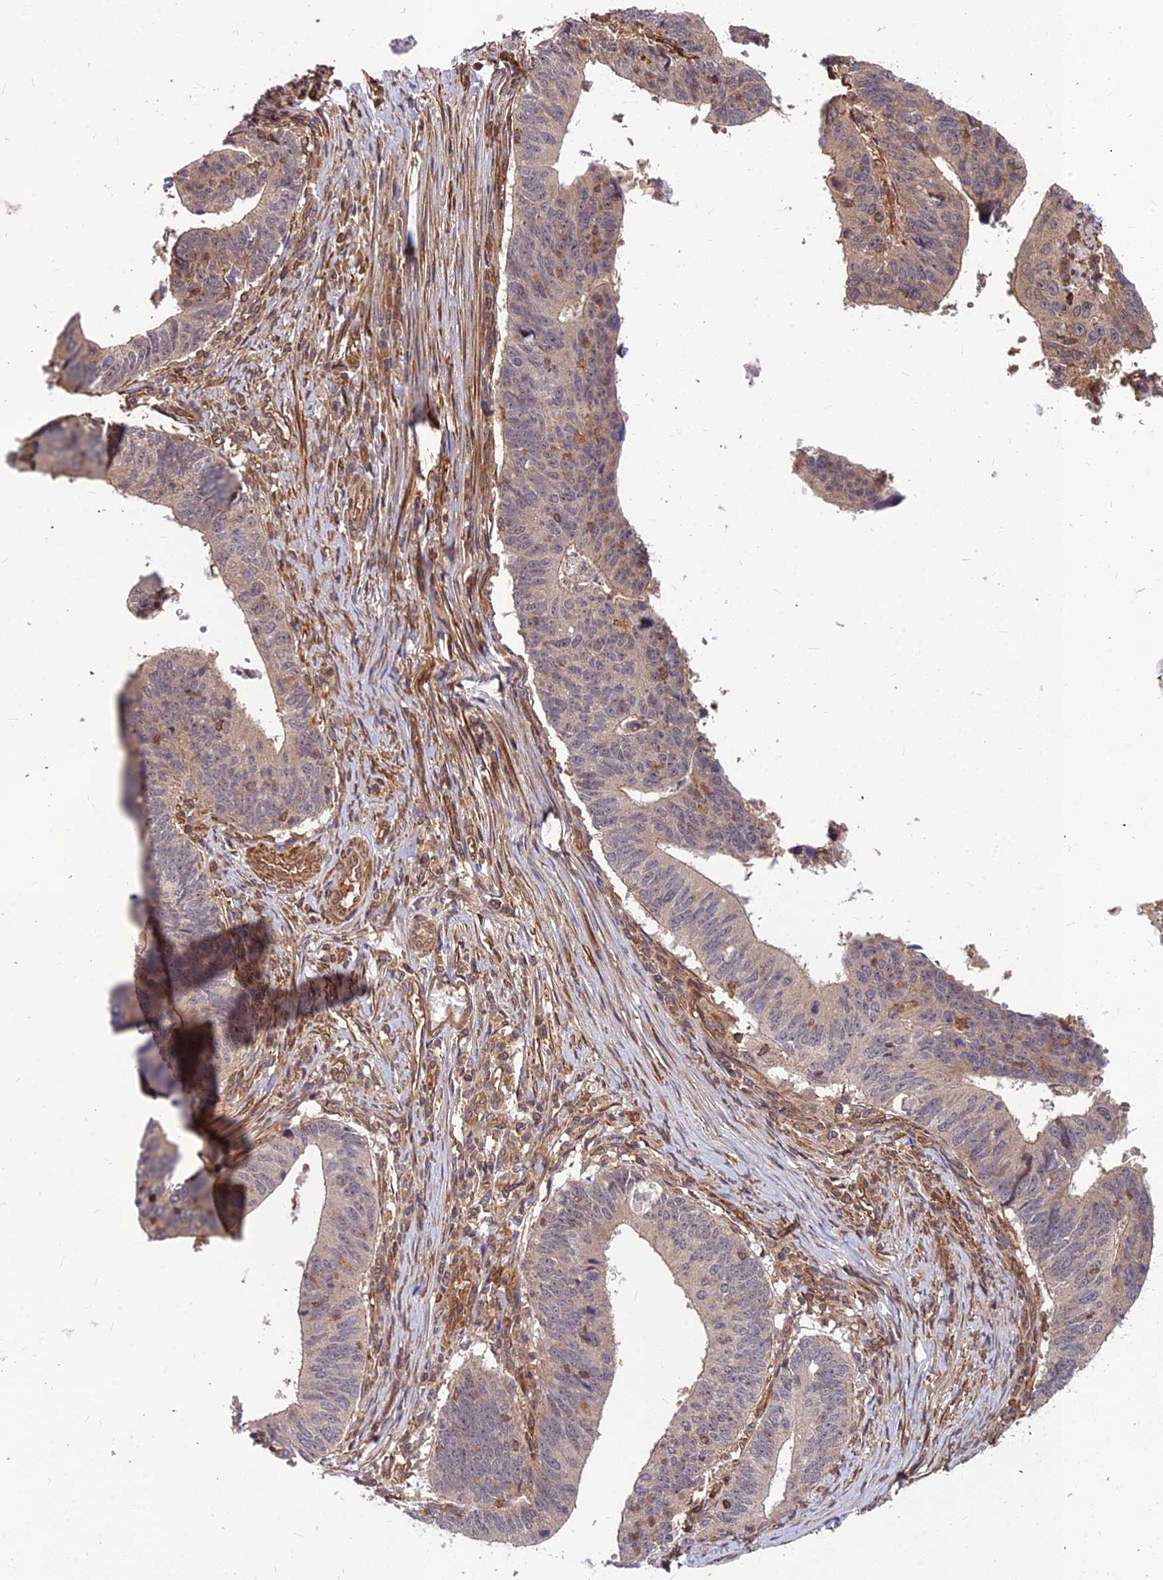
{"staining": {"intensity": "weak", "quantity": "<25%", "location": "cytoplasmic/membranous"}, "tissue": "stomach cancer", "cell_type": "Tumor cells", "image_type": "cancer", "snomed": [{"axis": "morphology", "description": "Adenocarcinoma, NOS"}, {"axis": "topography", "description": "Stomach"}], "caption": "This is an immunohistochemistry (IHC) photomicrograph of human adenocarcinoma (stomach). There is no staining in tumor cells.", "gene": "ZNF467", "patient": {"sex": "male", "age": 59}}